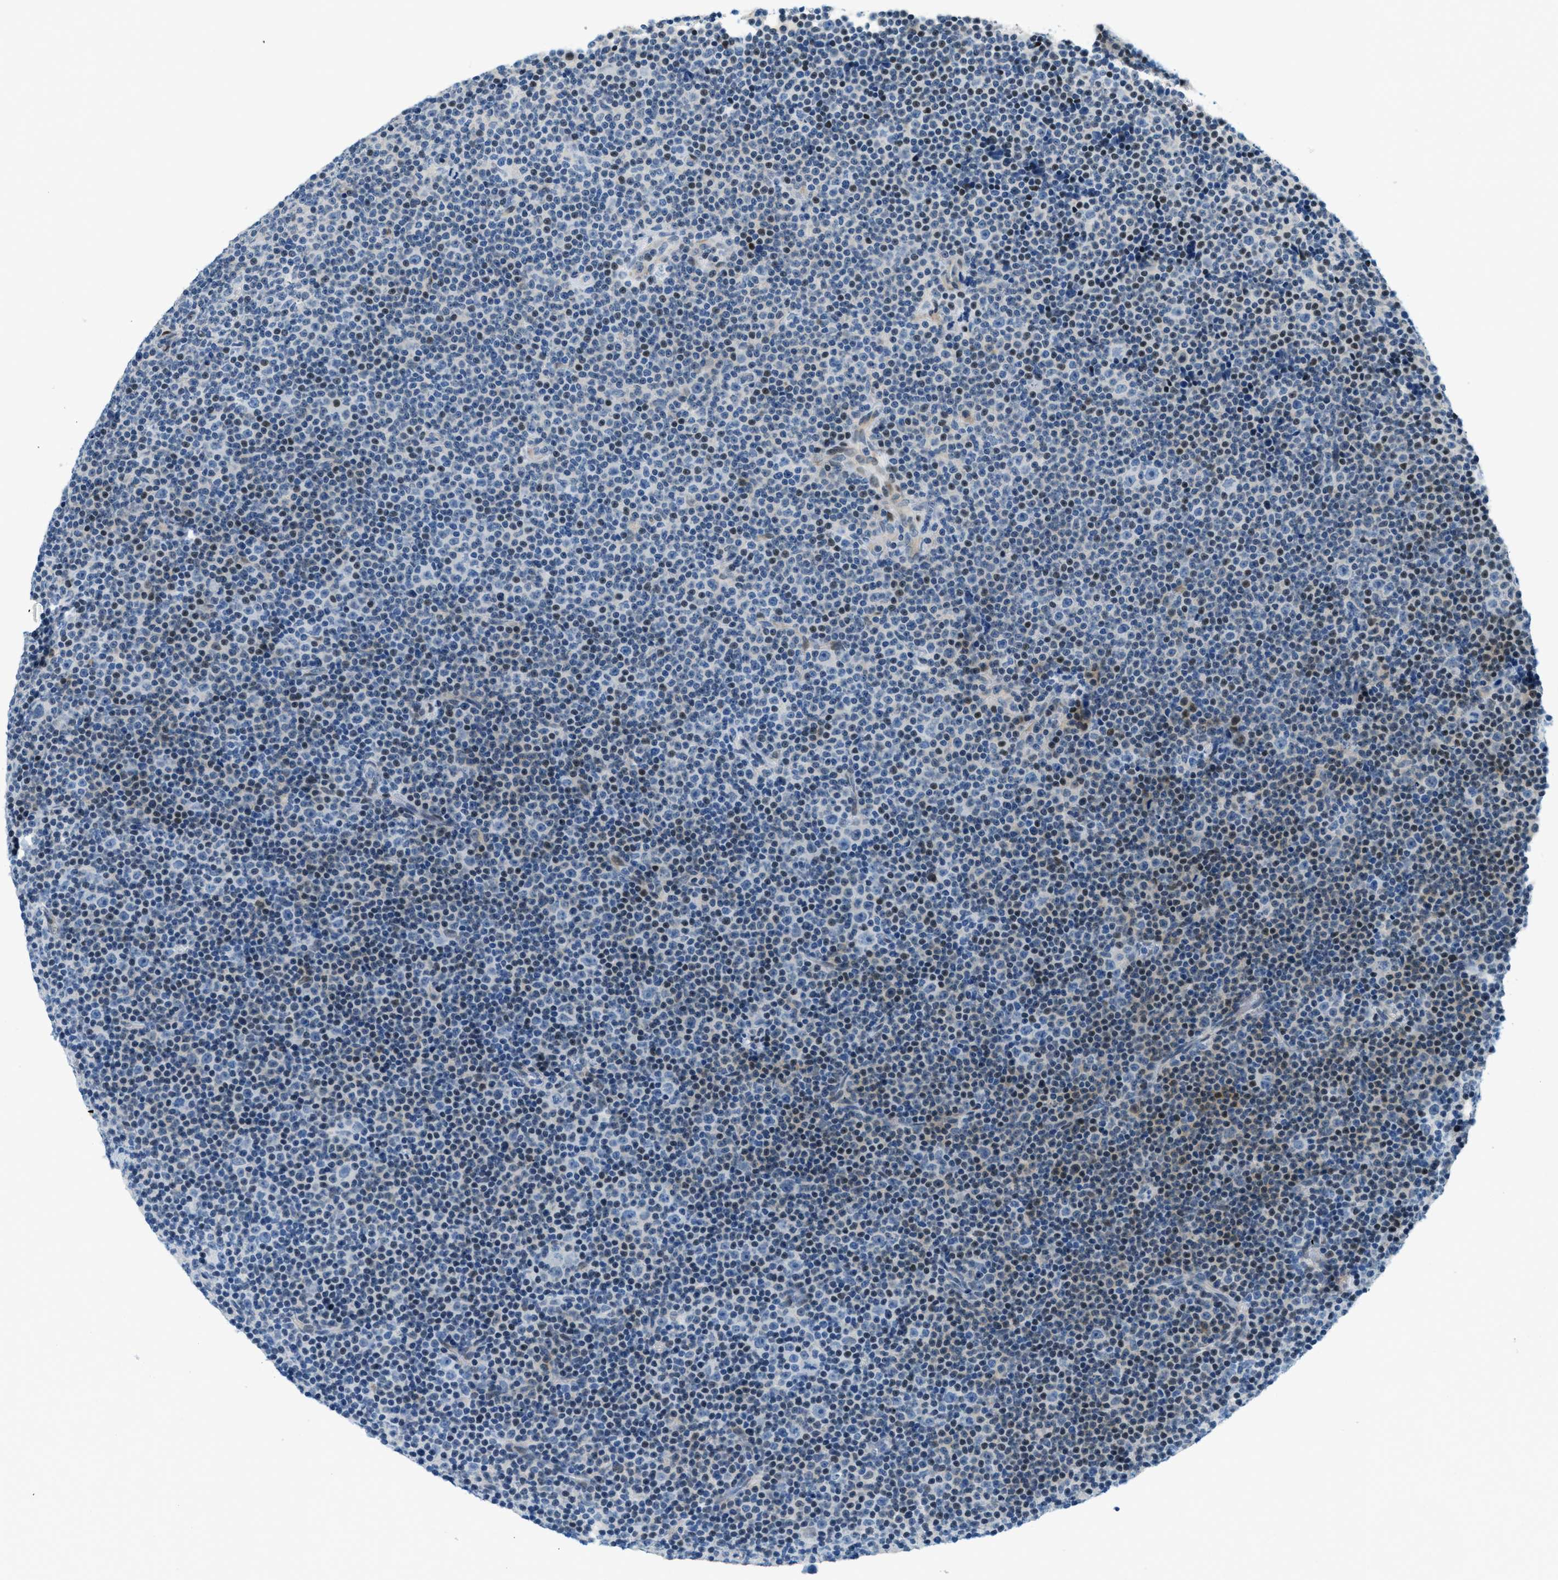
{"staining": {"intensity": "weak", "quantity": "<25%", "location": "cytoplasmic/membranous"}, "tissue": "lymphoma", "cell_type": "Tumor cells", "image_type": "cancer", "snomed": [{"axis": "morphology", "description": "Malignant lymphoma, non-Hodgkin's type, Low grade"}, {"axis": "topography", "description": "Lymph node"}], "caption": "DAB immunohistochemical staining of lymphoma reveals no significant expression in tumor cells. Nuclei are stained in blue.", "gene": "CYP4X1", "patient": {"sex": "female", "age": 67}}